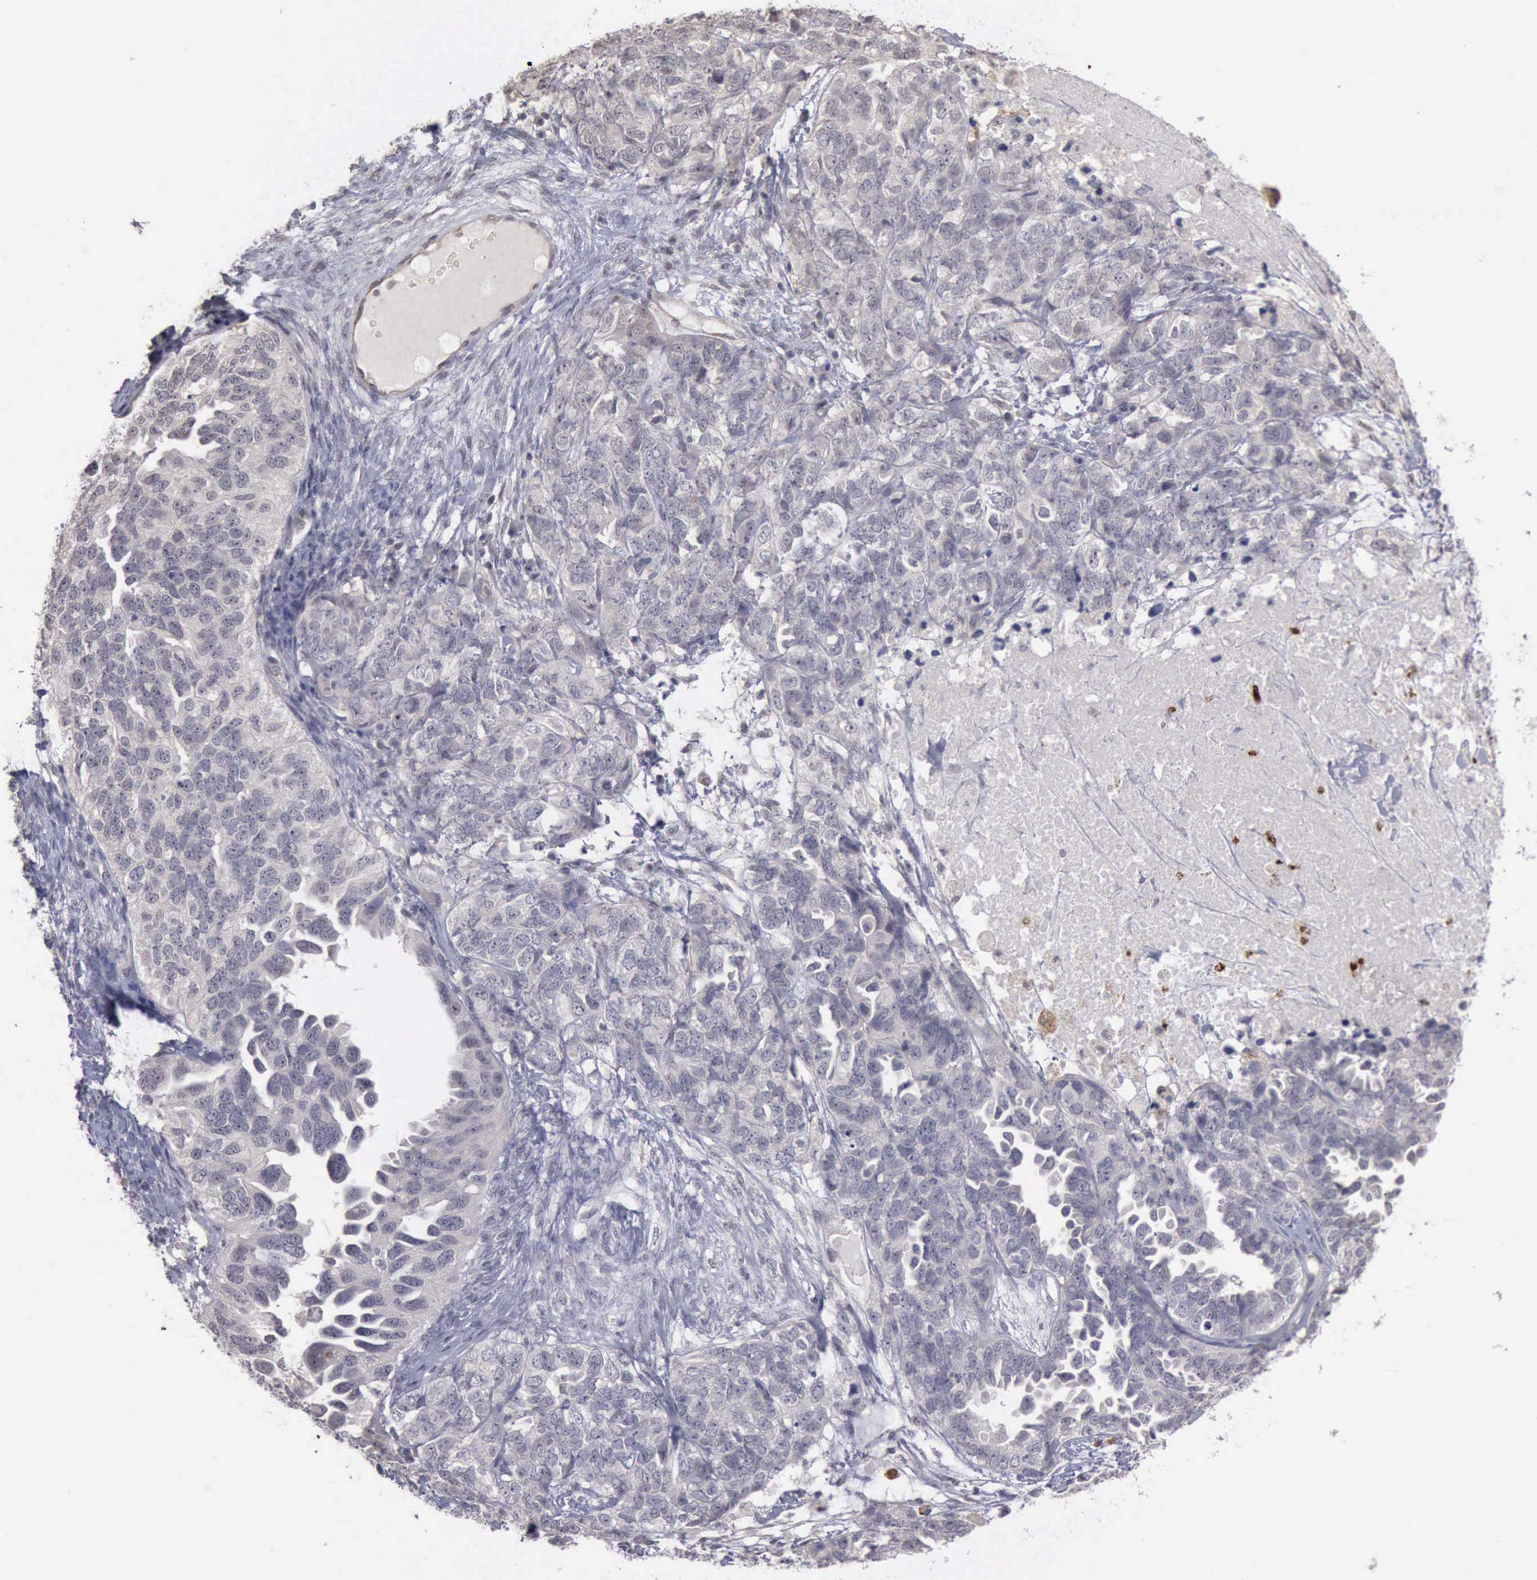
{"staining": {"intensity": "negative", "quantity": "none", "location": "none"}, "tissue": "ovarian cancer", "cell_type": "Tumor cells", "image_type": "cancer", "snomed": [{"axis": "morphology", "description": "Cystadenocarcinoma, serous, NOS"}, {"axis": "topography", "description": "Ovary"}], "caption": "The image reveals no significant staining in tumor cells of ovarian cancer.", "gene": "MMP9", "patient": {"sex": "female", "age": 82}}